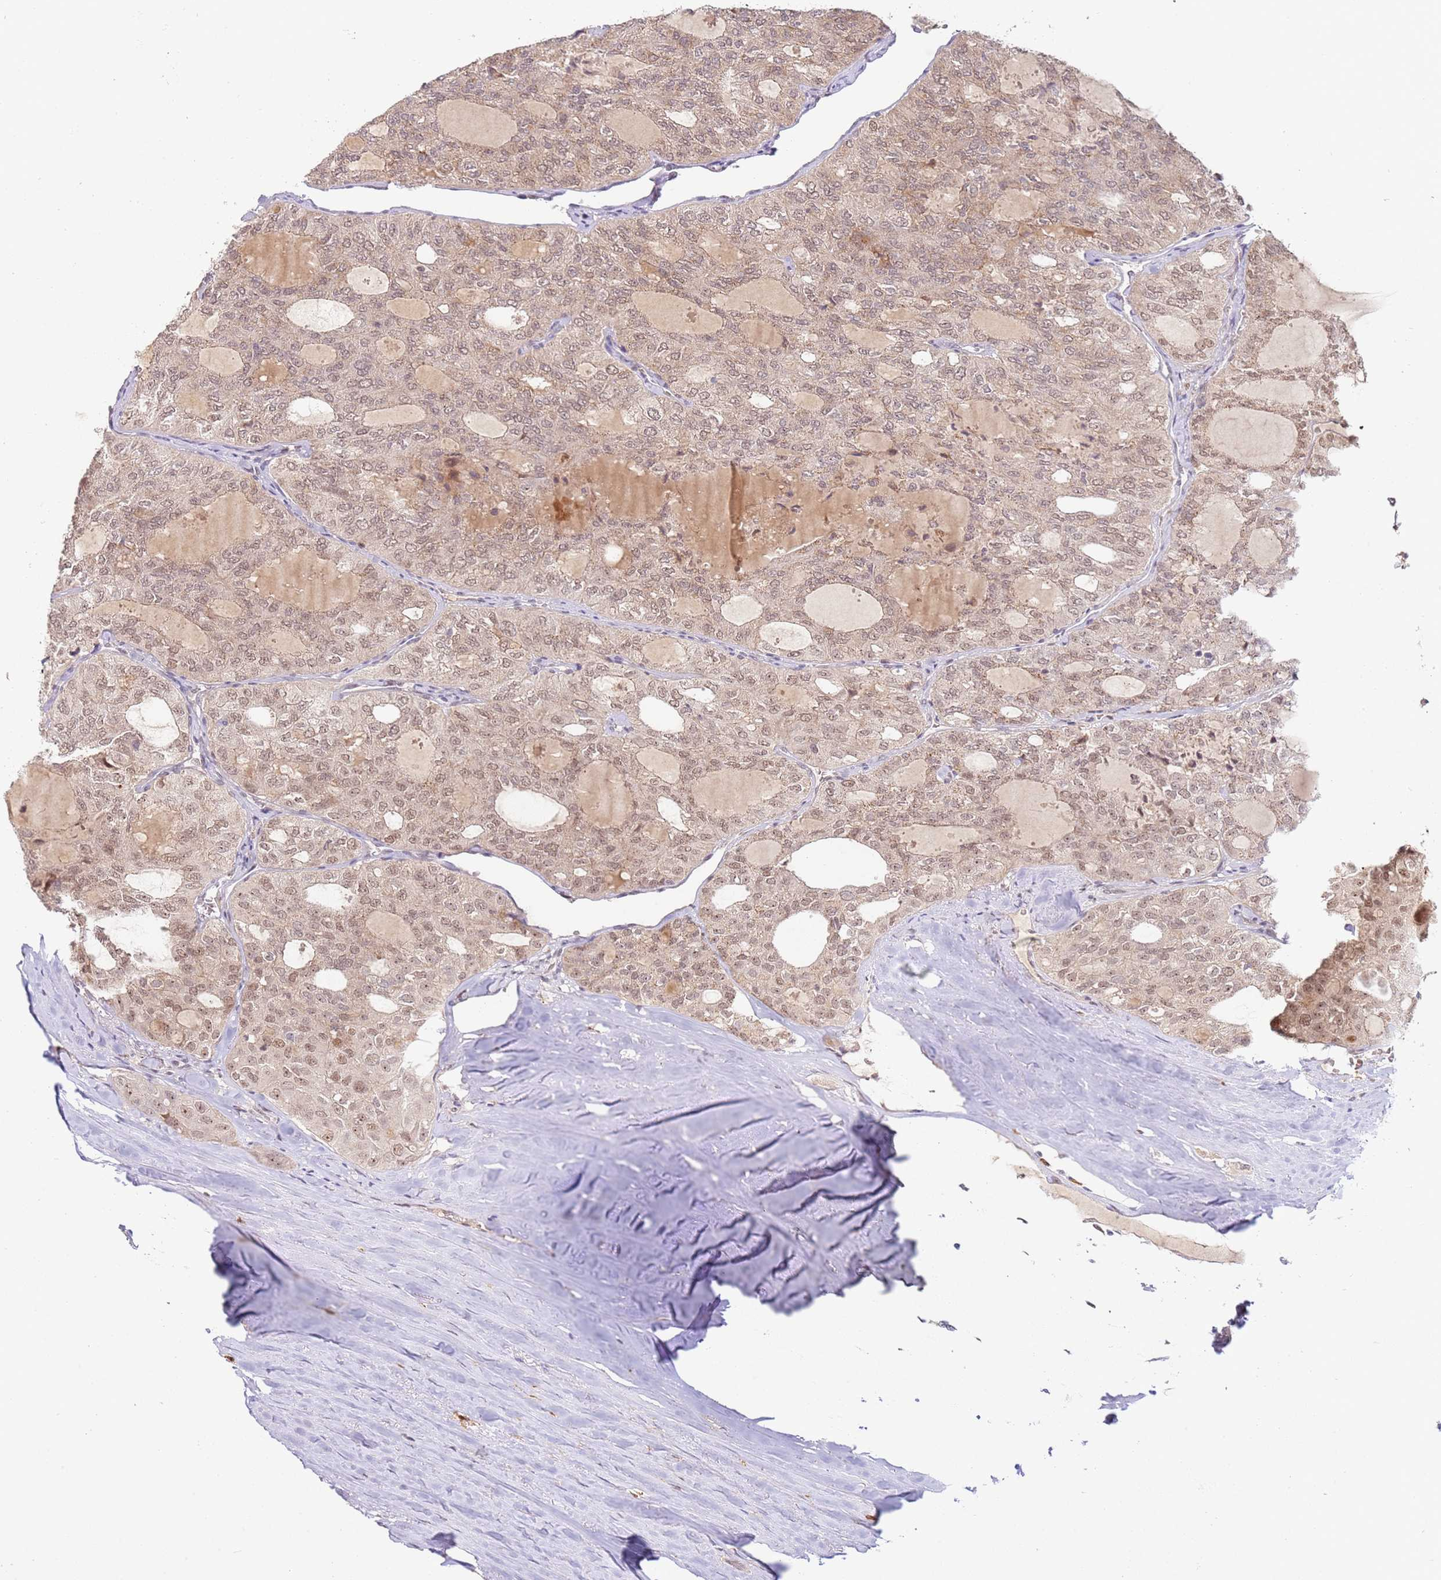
{"staining": {"intensity": "moderate", "quantity": "25%-75%", "location": "cytoplasmic/membranous,nuclear"}, "tissue": "thyroid cancer", "cell_type": "Tumor cells", "image_type": "cancer", "snomed": [{"axis": "morphology", "description": "Follicular adenoma carcinoma, NOS"}, {"axis": "topography", "description": "Thyroid gland"}], "caption": "Thyroid cancer was stained to show a protein in brown. There is medium levels of moderate cytoplasmic/membranous and nuclear positivity in approximately 25%-75% of tumor cells.", "gene": "LGALSL", "patient": {"sex": "male", "age": 75}}